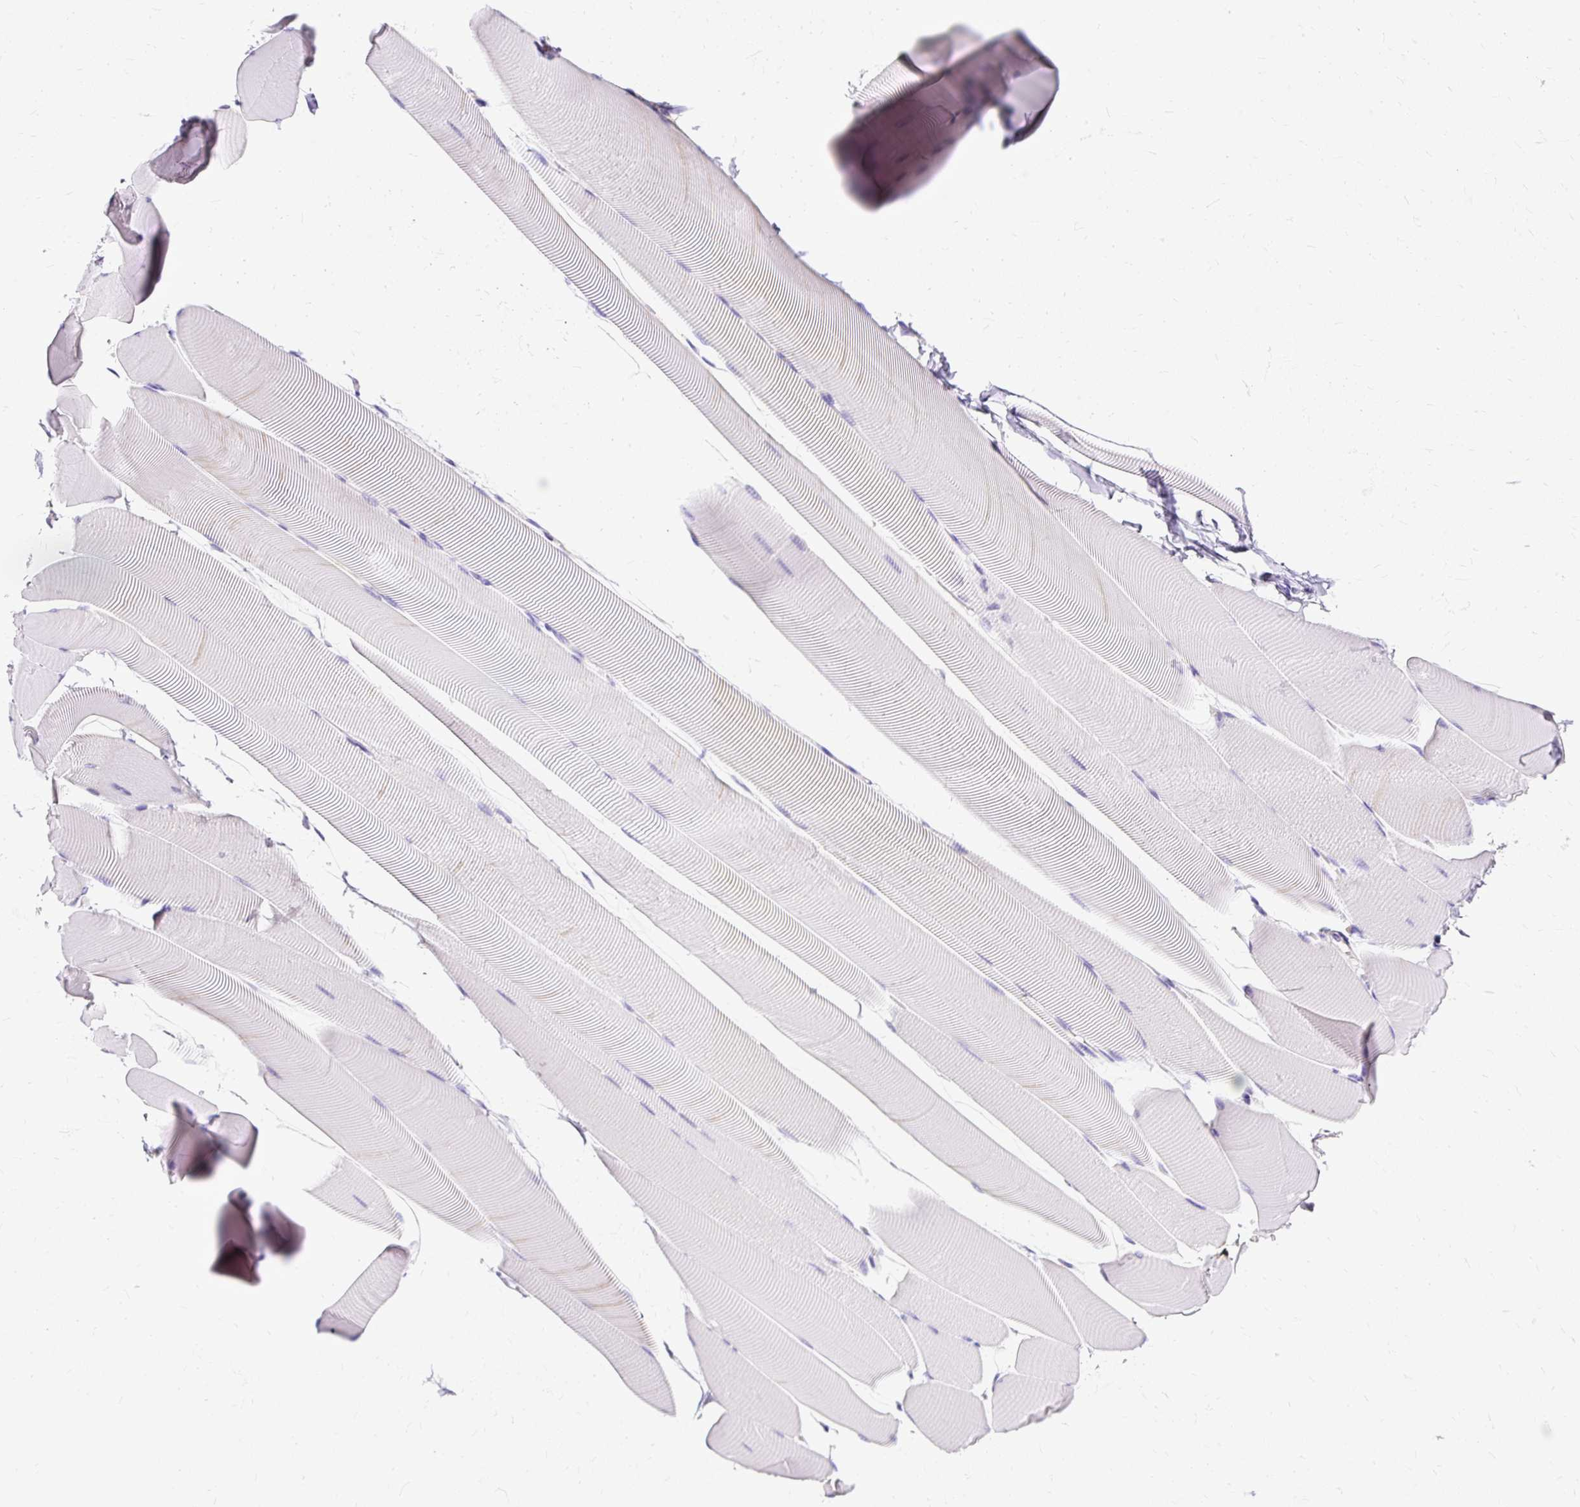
{"staining": {"intensity": "negative", "quantity": "none", "location": "none"}, "tissue": "skeletal muscle", "cell_type": "Myocytes", "image_type": "normal", "snomed": [{"axis": "morphology", "description": "Normal tissue, NOS"}, {"axis": "topography", "description": "Skeletal muscle"}], "caption": "This is an IHC histopathology image of unremarkable skeletal muscle. There is no expression in myocytes.", "gene": "TWF2", "patient": {"sex": "male", "age": 25}}